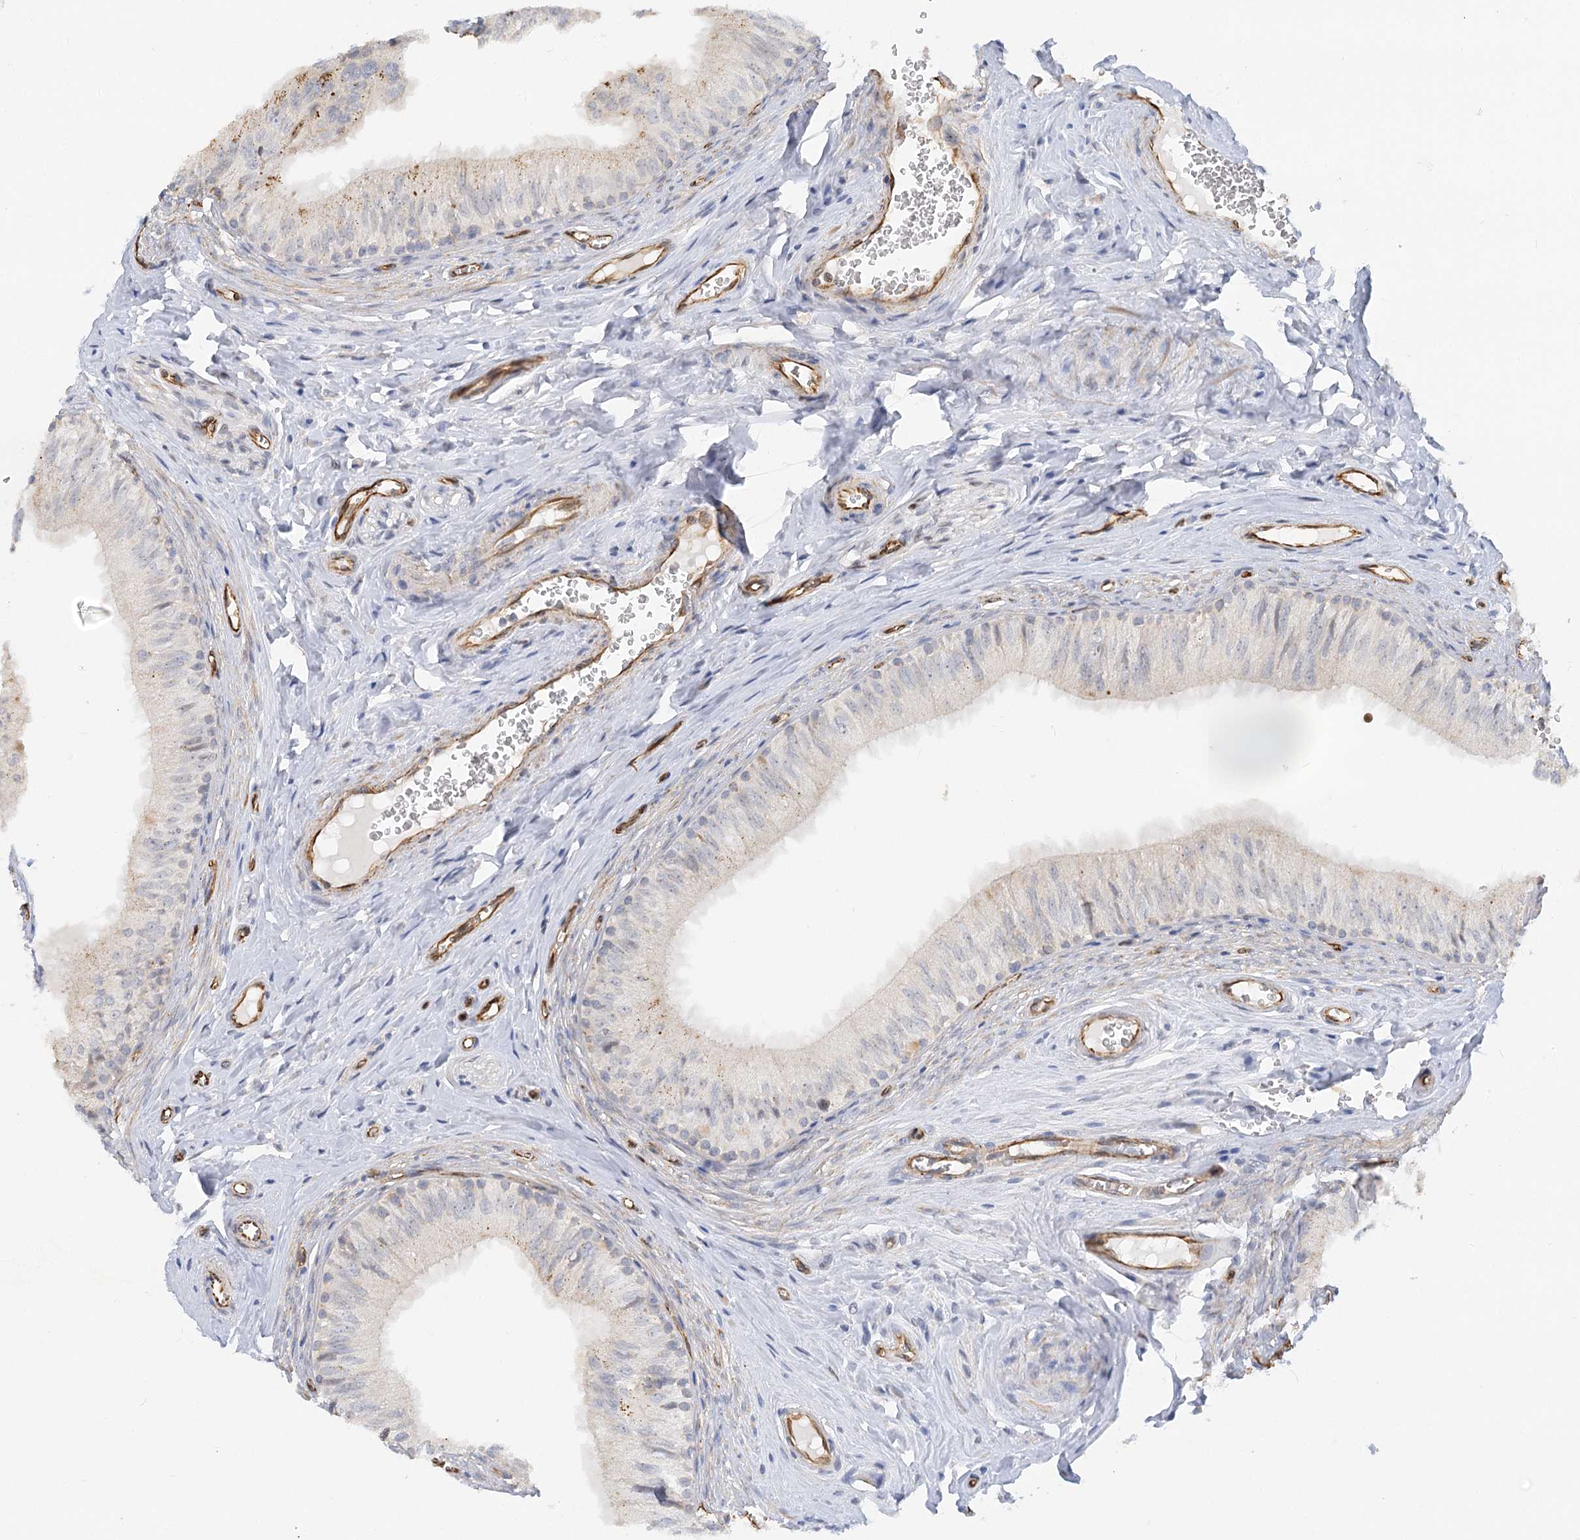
{"staining": {"intensity": "negative", "quantity": "none", "location": "none"}, "tissue": "epididymis", "cell_type": "Glandular cells", "image_type": "normal", "snomed": [{"axis": "morphology", "description": "Normal tissue, NOS"}, {"axis": "topography", "description": "Epididymis"}], "caption": "This histopathology image is of normal epididymis stained with IHC to label a protein in brown with the nuclei are counter-stained blue. There is no expression in glandular cells. (Stains: DAB (3,3'-diaminobenzidine) immunohistochemistry (IHC) with hematoxylin counter stain, Microscopy: brightfield microscopy at high magnification).", "gene": "NELL2", "patient": {"sex": "male", "age": 46}}